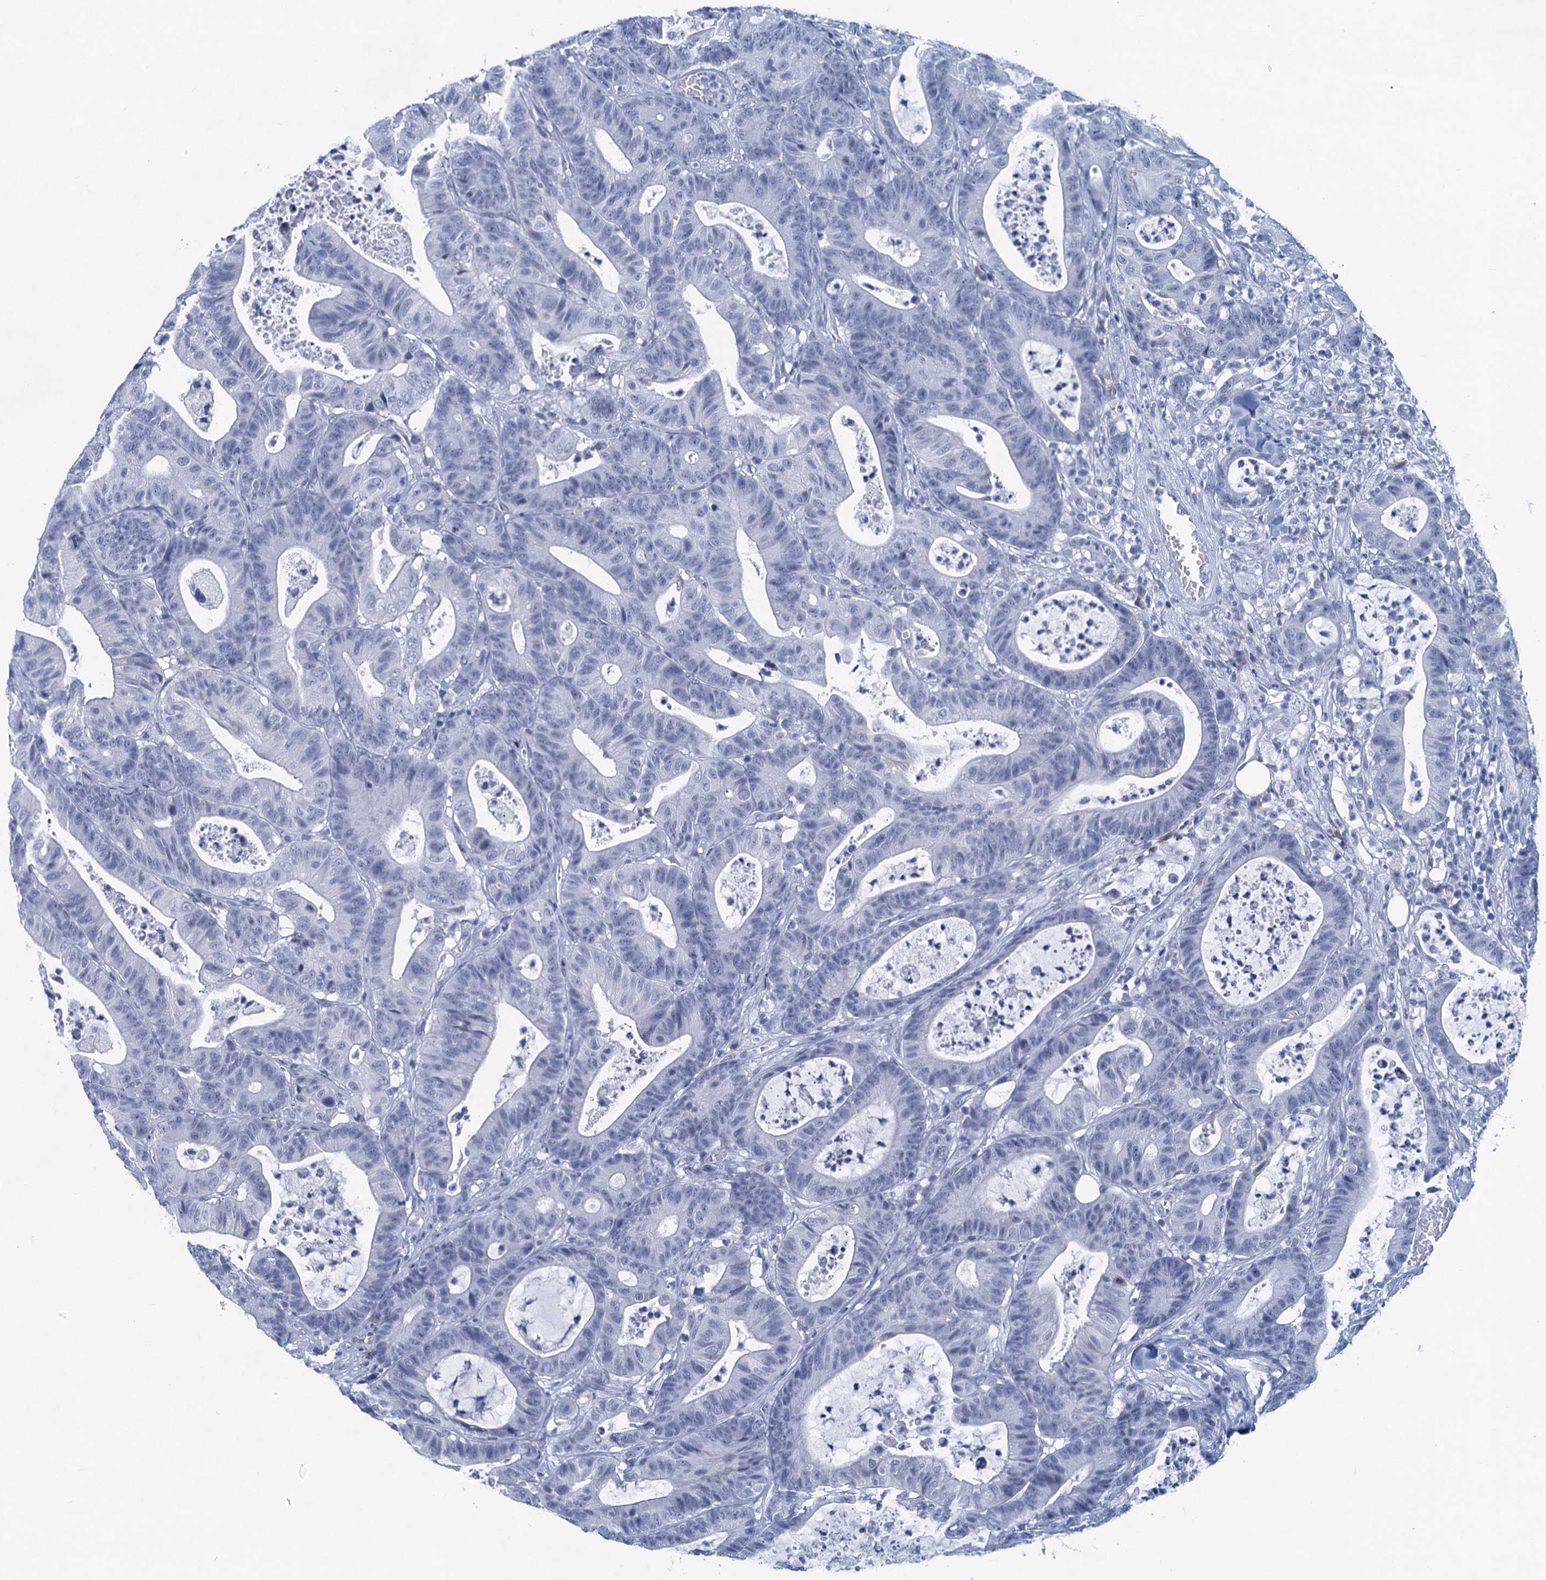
{"staining": {"intensity": "negative", "quantity": "none", "location": "none"}, "tissue": "colorectal cancer", "cell_type": "Tumor cells", "image_type": "cancer", "snomed": [{"axis": "morphology", "description": "Adenocarcinoma, NOS"}, {"axis": "topography", "description": "Colon"}], "caption": "Protein analysis of colorectal cancer demonstrates no significant staining in tumor cells.", "gene": "HAPSTR1", "patient": {"sex": "female", "age": 84}}